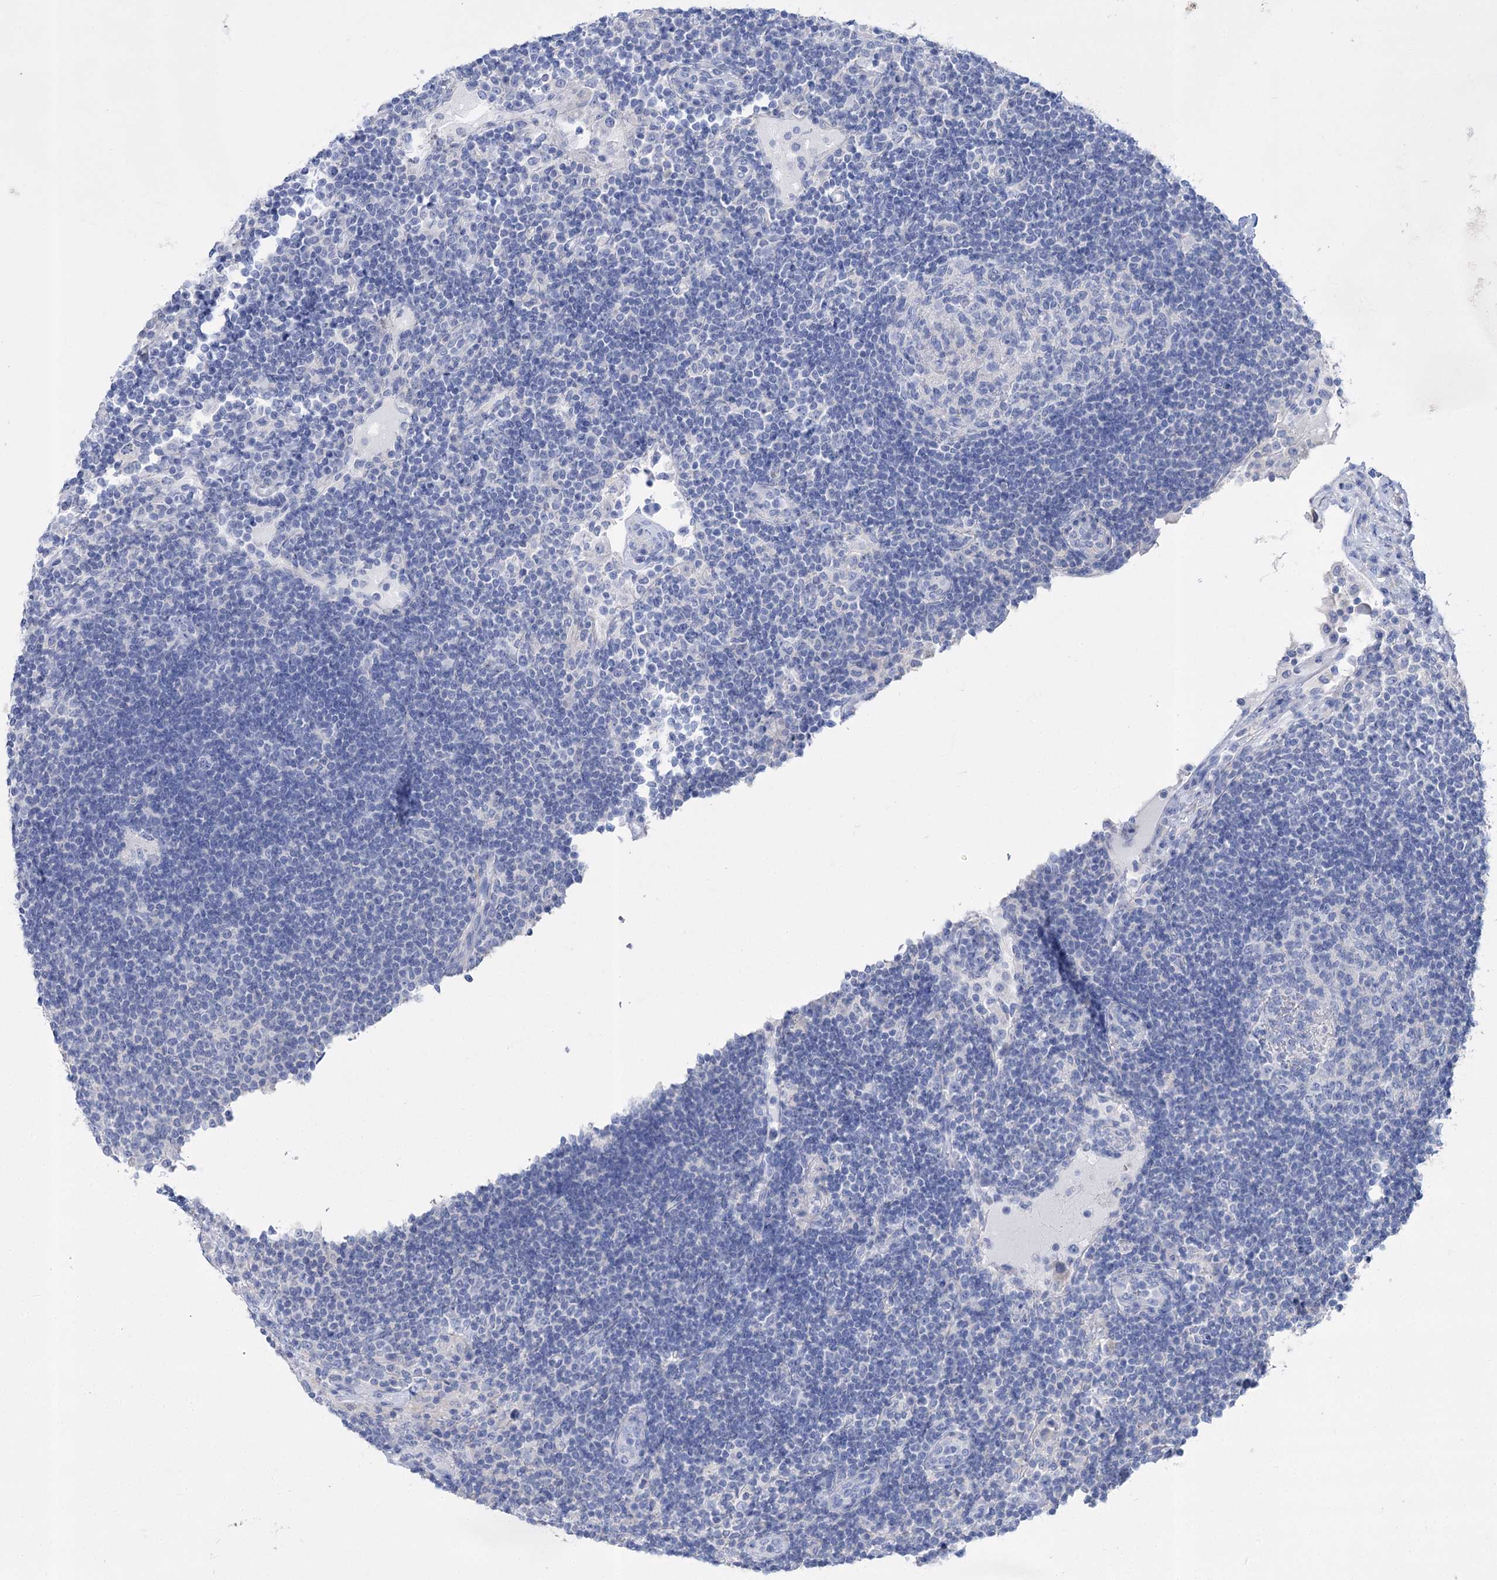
{"staining": {"intensity": "negative", "quantity": "none", "location": "none"}, "tissue": "lymph node", "cell_type": "Germinal center cells", "image_type": "normal", "snomed": [{"axis": "morphology", "description": "Normal tissue, NOS"}, {"axis": "topography", "description": "Lymph node"}], "caption": "Immunohistochemistry photomicrograph of unremarkable lymph node: human lymph node stained with DAB reveals no significant protein positivity in germinal center cells.", "gene": "PCDHA1", "patient": {"sex": "female", "age": 53}}